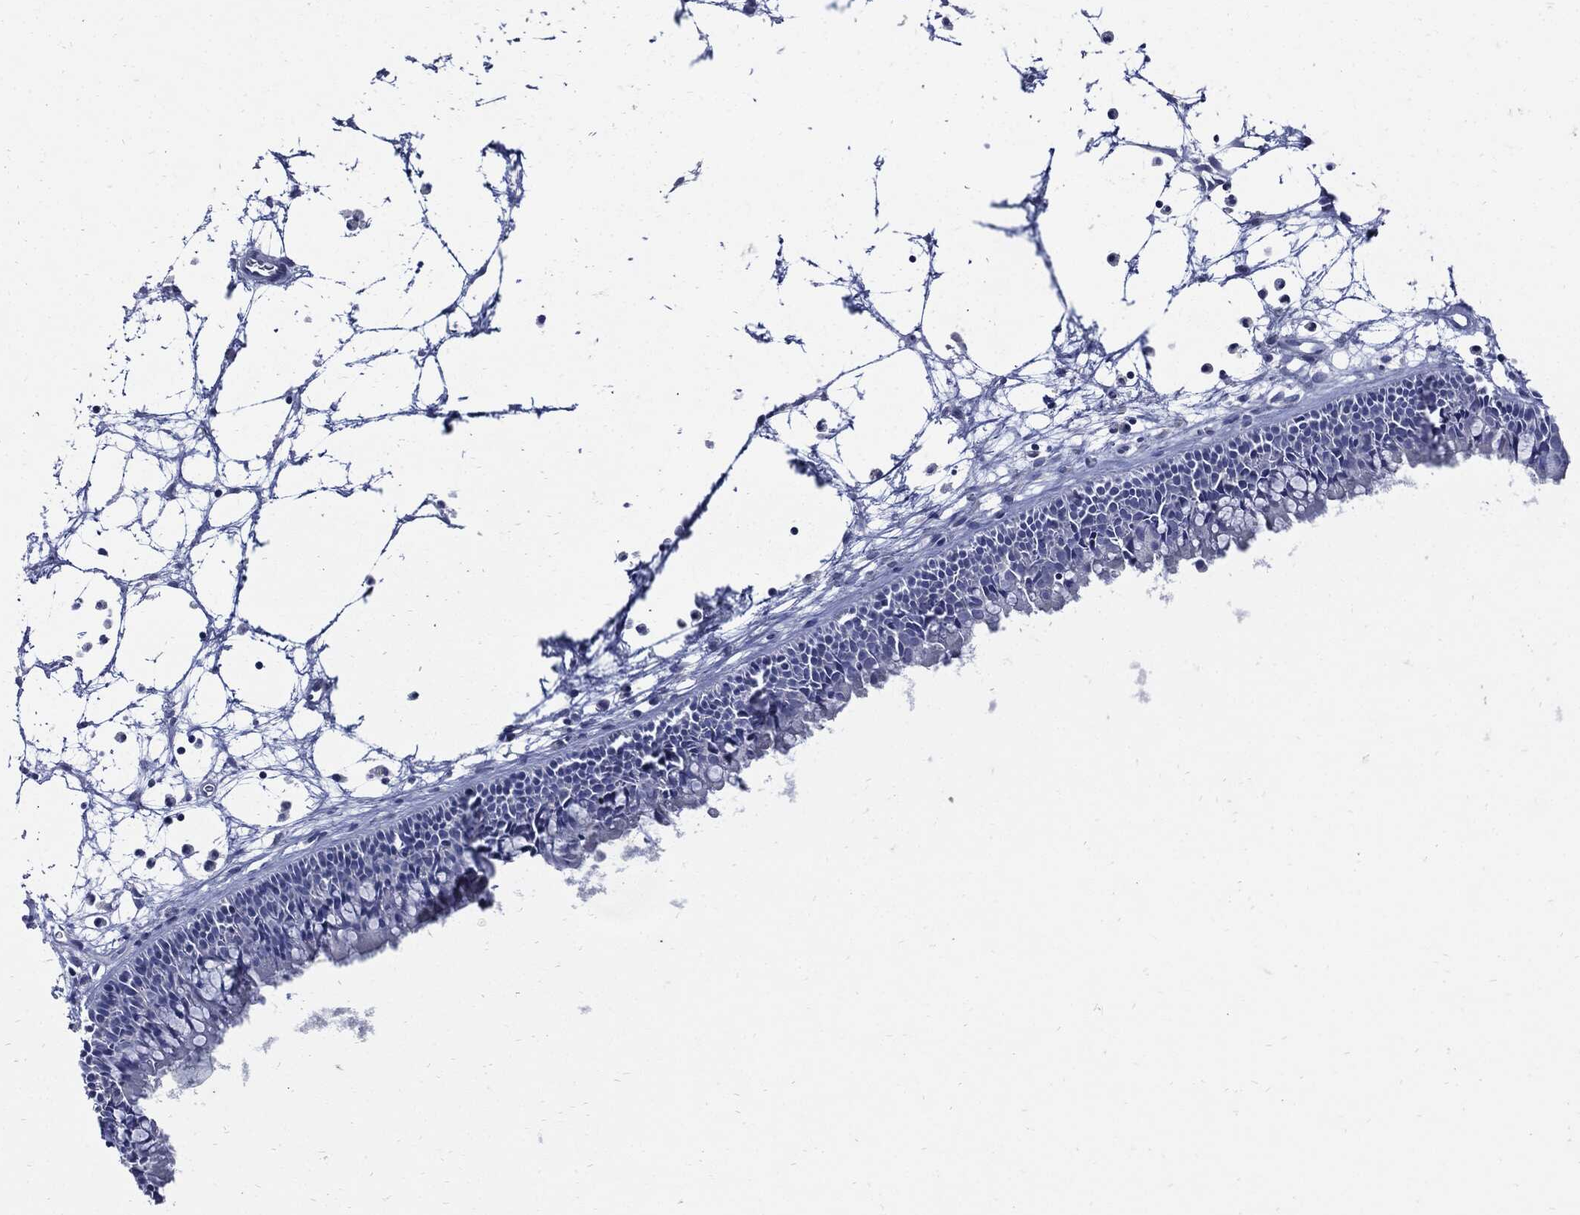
{"staining": {"intensity": "negative", "quantity": "none", "location": "none"}, "tissue": "nasopharynx", "cell_type": "Respiratory epithelial cells", "image_type": "normal", "snomed": [{"axis": "morphology", "description": "Normal tissue, NOS"}, {"axis": "topography", "description": "Nasopharynx"}], "caption": "Photomicrograph shows no protein staining in respiratory epithelial cells of benign nasopharynx. The staining is performed using DAB (3,3'-diaminobenzidine) brown chromogen with nuclei counter-stained in using hematoxylin.", "gene": "CPE", "patient": {"sex": "male", "age": 58}}